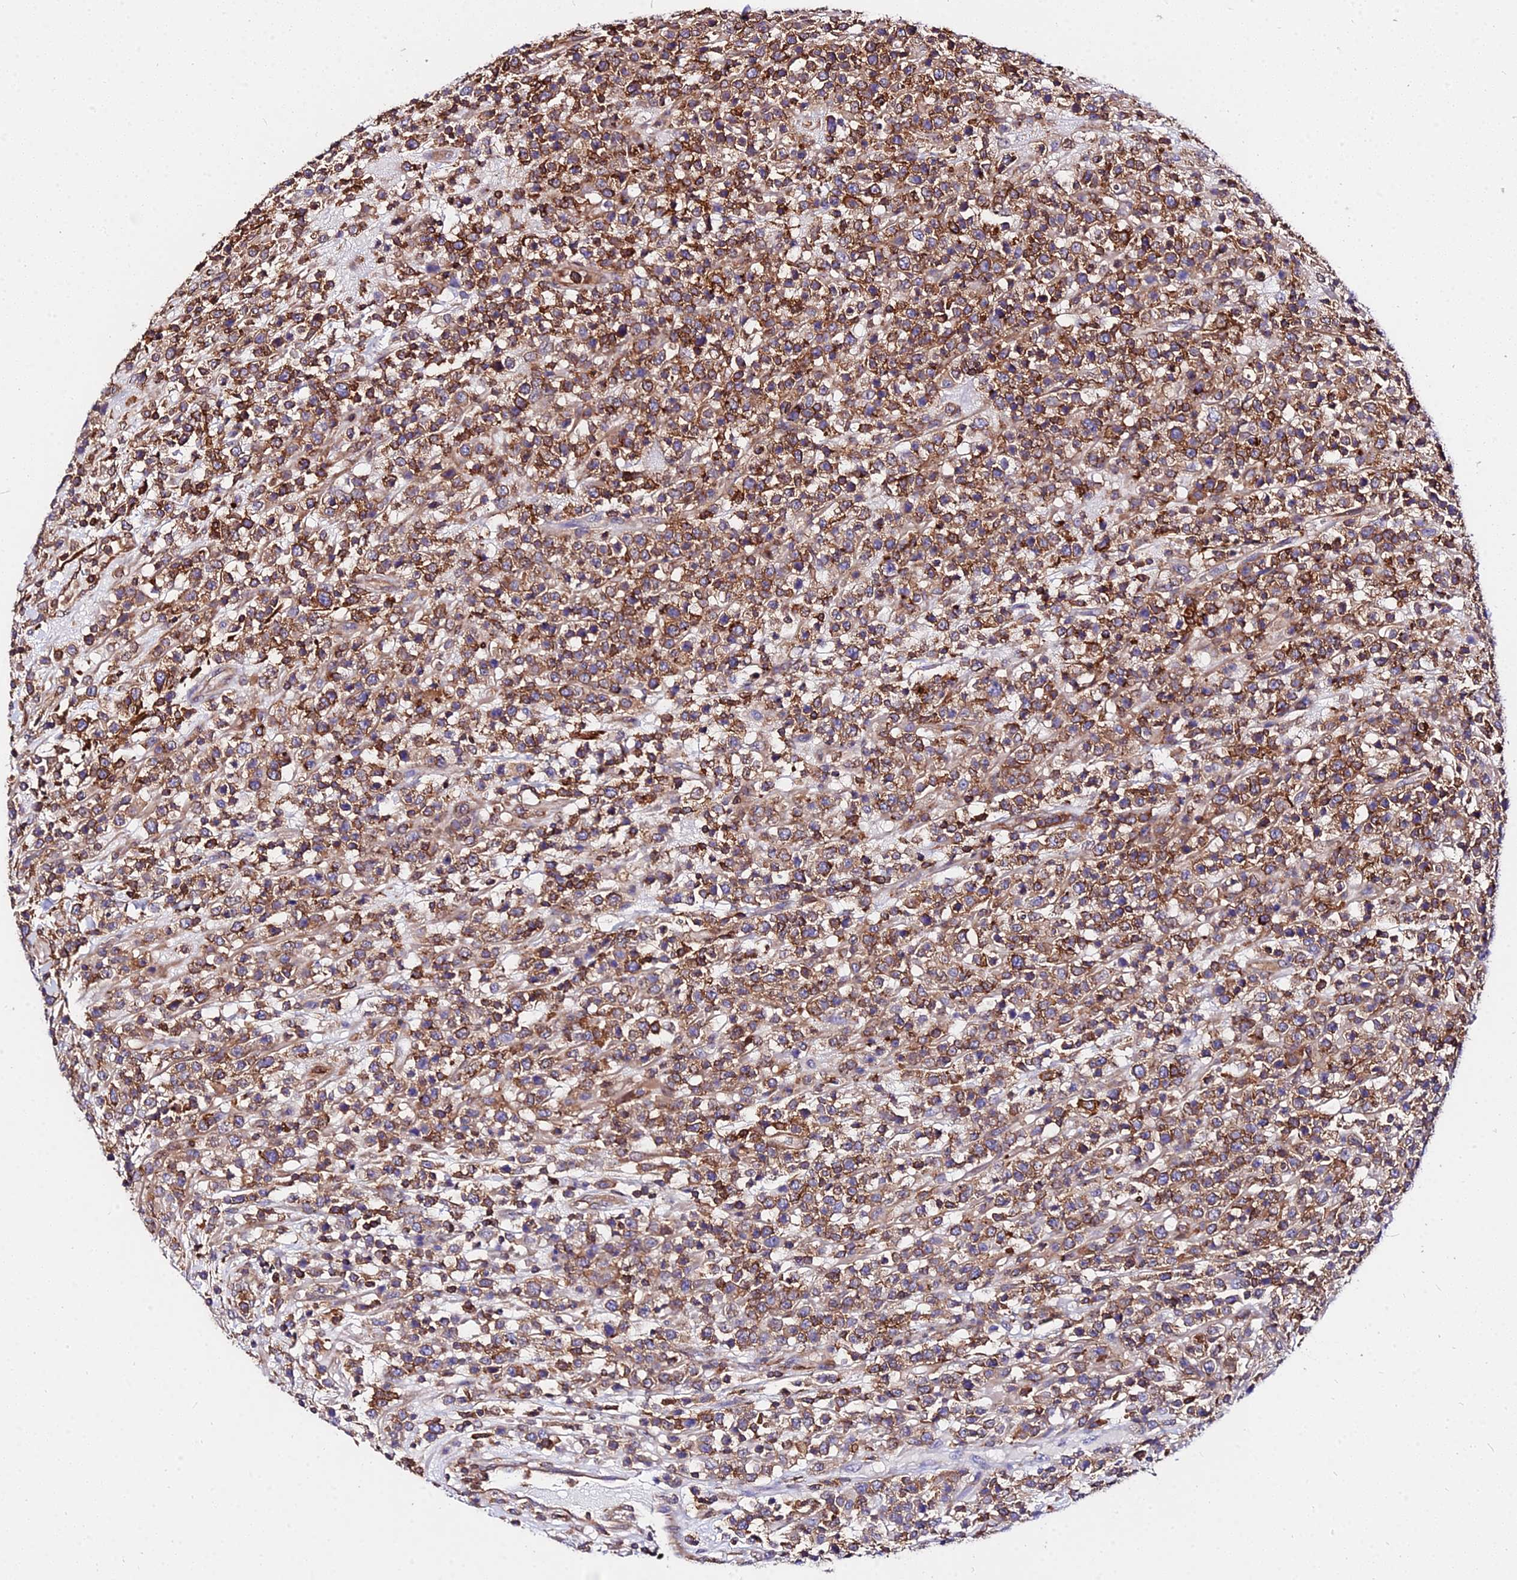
{"staining": {"intensity": "moderate", "quantity": ">75%", "location": "cytoplasmic/membranous"}, "tissue": "lymphoma", "cell_type": "Tumor cells", "image_type": "cancer", "snomed": [{"axis": "morphology", "description": "Malignant lymphoma, non-Hodgkin's type, High grade"}, {"axis": "topography", "description": "Colon"}], "caption": "The image reveals staining of lymphoma, revealing moderate cytoplasmic/membranous protein staining (brown color) within tumor cells.", "gene": "CSRP1", "patient": {"sex": "female", "age": 53}}